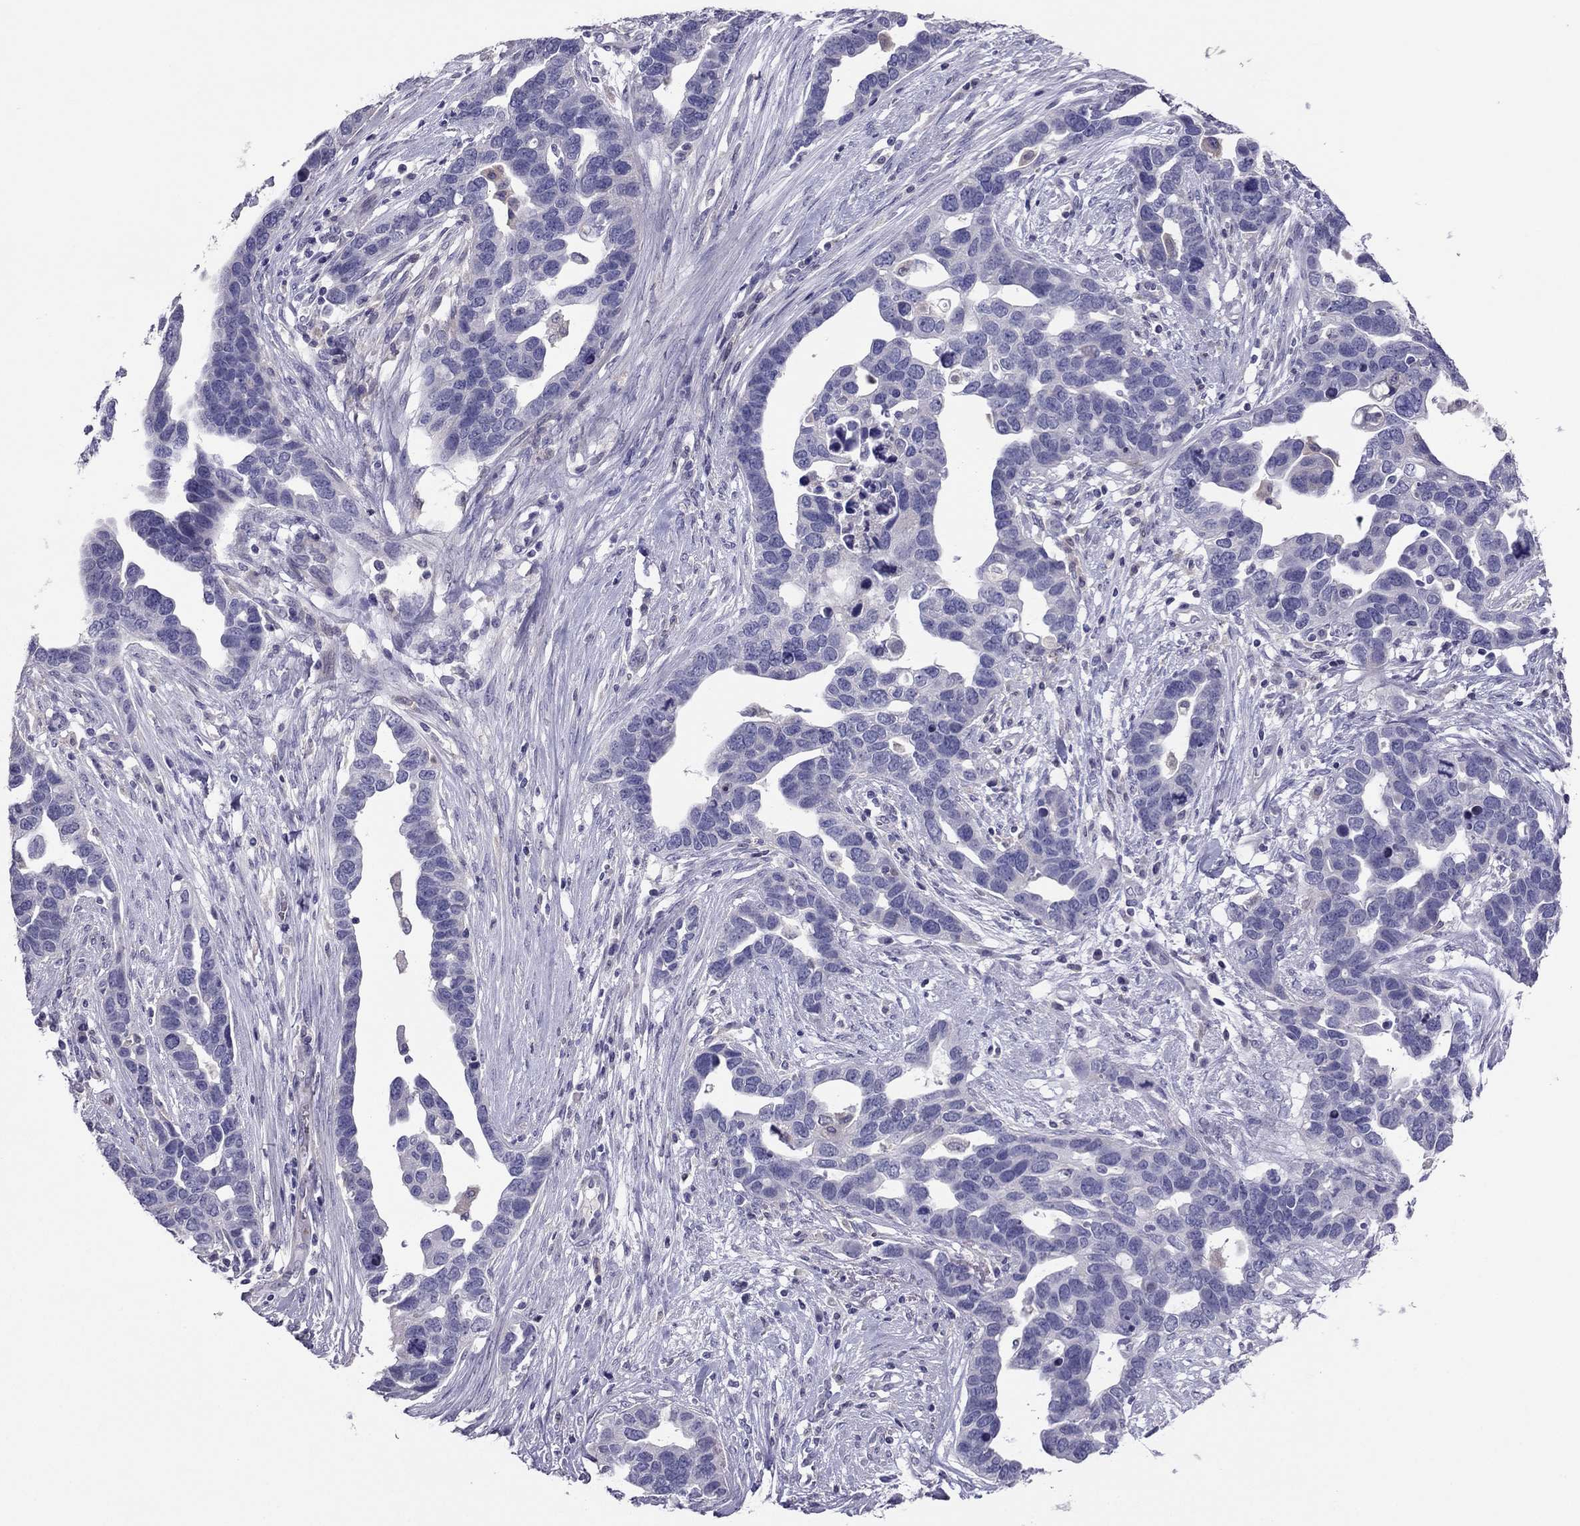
{"staining": {"intensity": "negative", "quantity": "none", "location": "none"}, "tissue": "ovarian cancer", "cell_type": "Tumor cells", "image_type": "cancer", "snomed": [{"axis": "morphology", "description": "Cystadenocarcinoma, serous, NOS"}, {"axis": "topography", "description": "Ovary"}], "caption": "The IHC histopathology image has no significant staining in tumor cells of serous cystadenocarcinoma (ovarian) tissue.", "gene": "RGS8", "patient": {"sex": "female", "age": 54}}